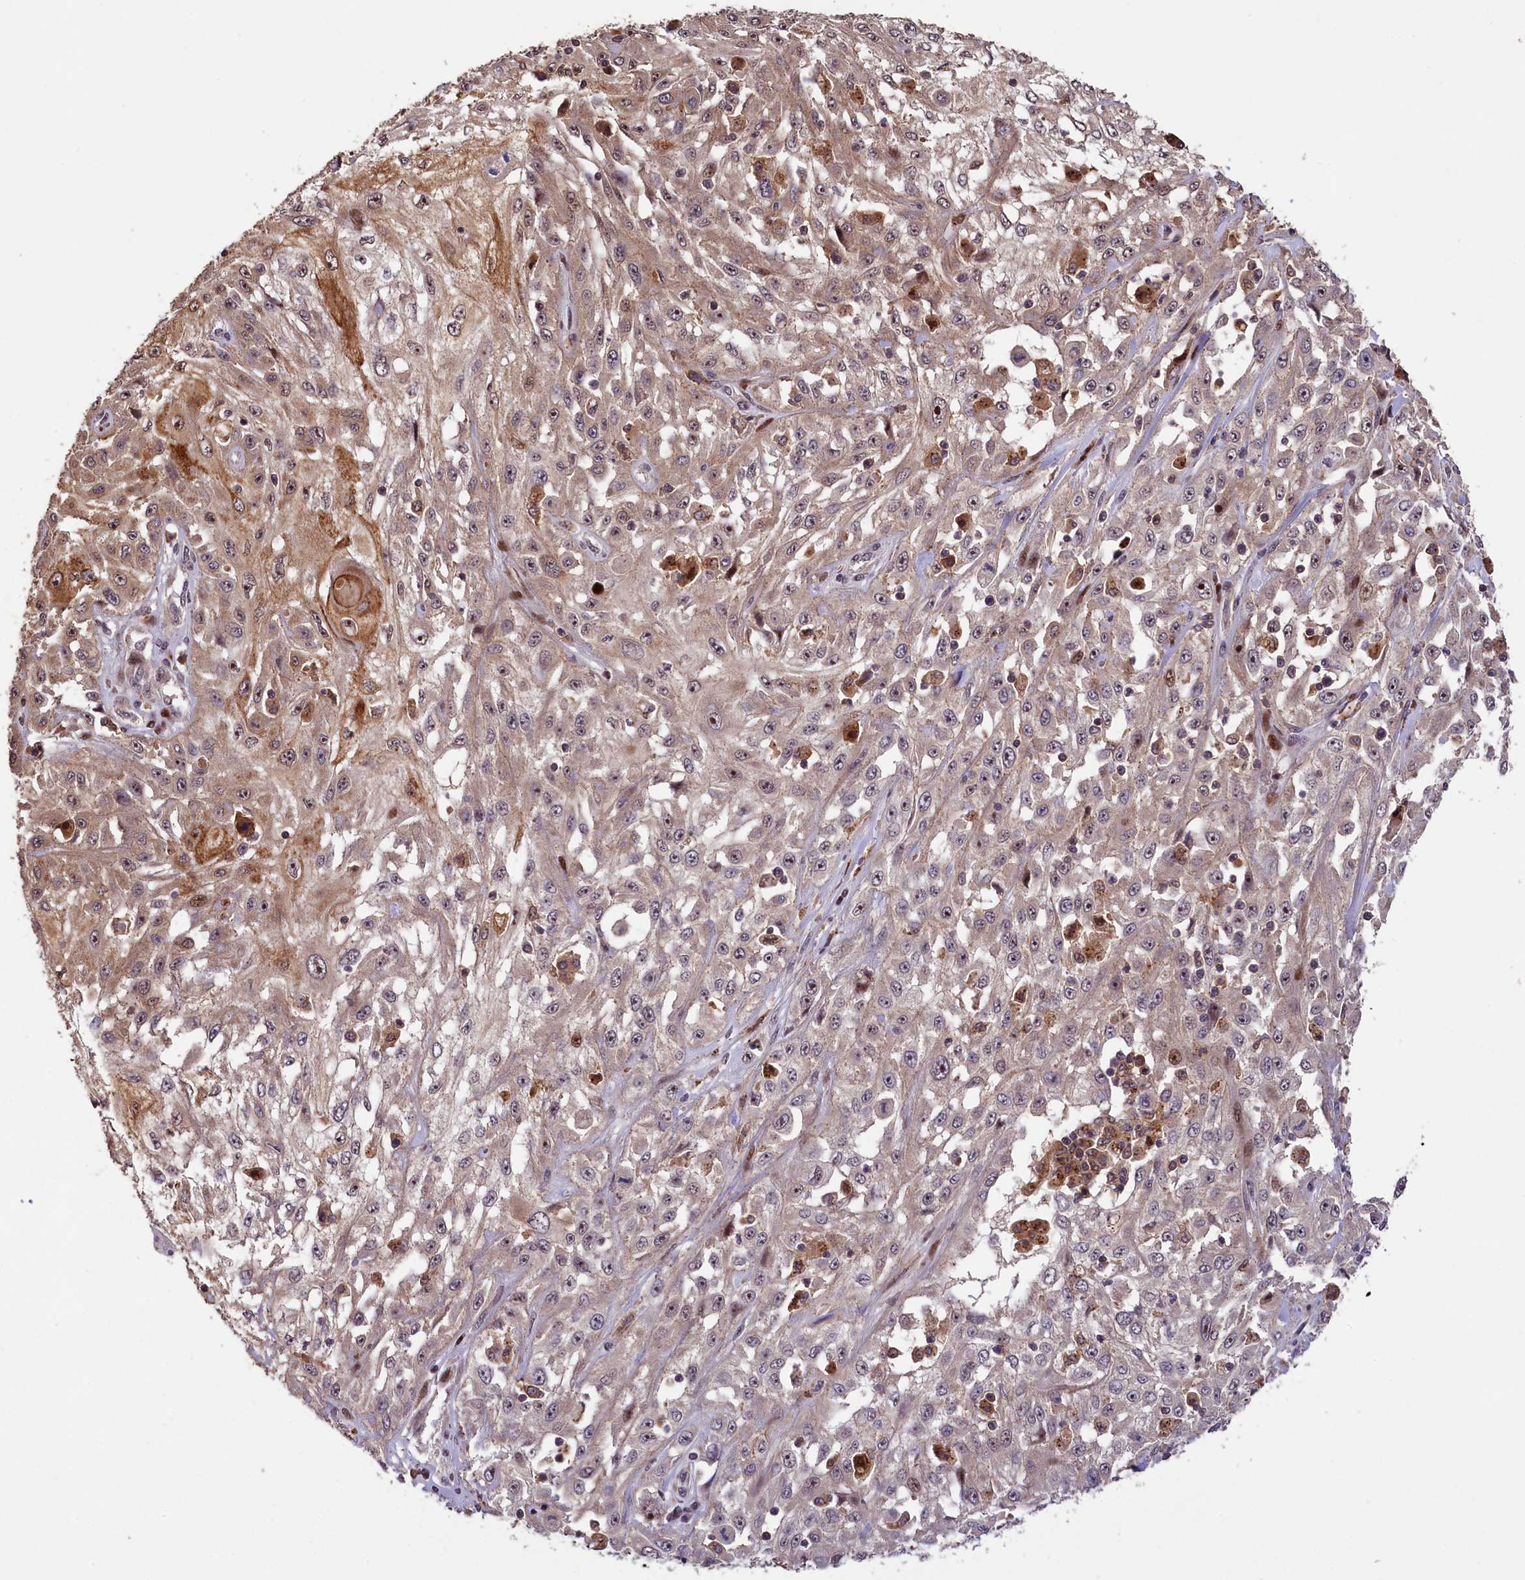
{"staining": {"intensity": "moderate", "quantity": "<25%", "location": "cytoplasmic/membranous,nuclear"}, "tissue": "skin cancer", "cell_type": "Tumor cells", "image_type": "cancer", "snomed": [{"axis": "morphology", "description": "Squamous cell carcinoma, NOS"}, {"axis": "morphology", "description": "Squamous cell carcinoma, metastatic, NOS"}, {"axis": "topography", "description": "Skin"}, {"axis": "topography", "description": "Lymph node"}], "caption": "Immunohistochemical staining of human squamous cell carcinoma (skin) displays low levels of moderate cytoplasmic/membranous and nuclear staining in approximately <25% of tumor cells.", "gene": "PHAF1", "patient": {"sex": "male", "age": 75}}